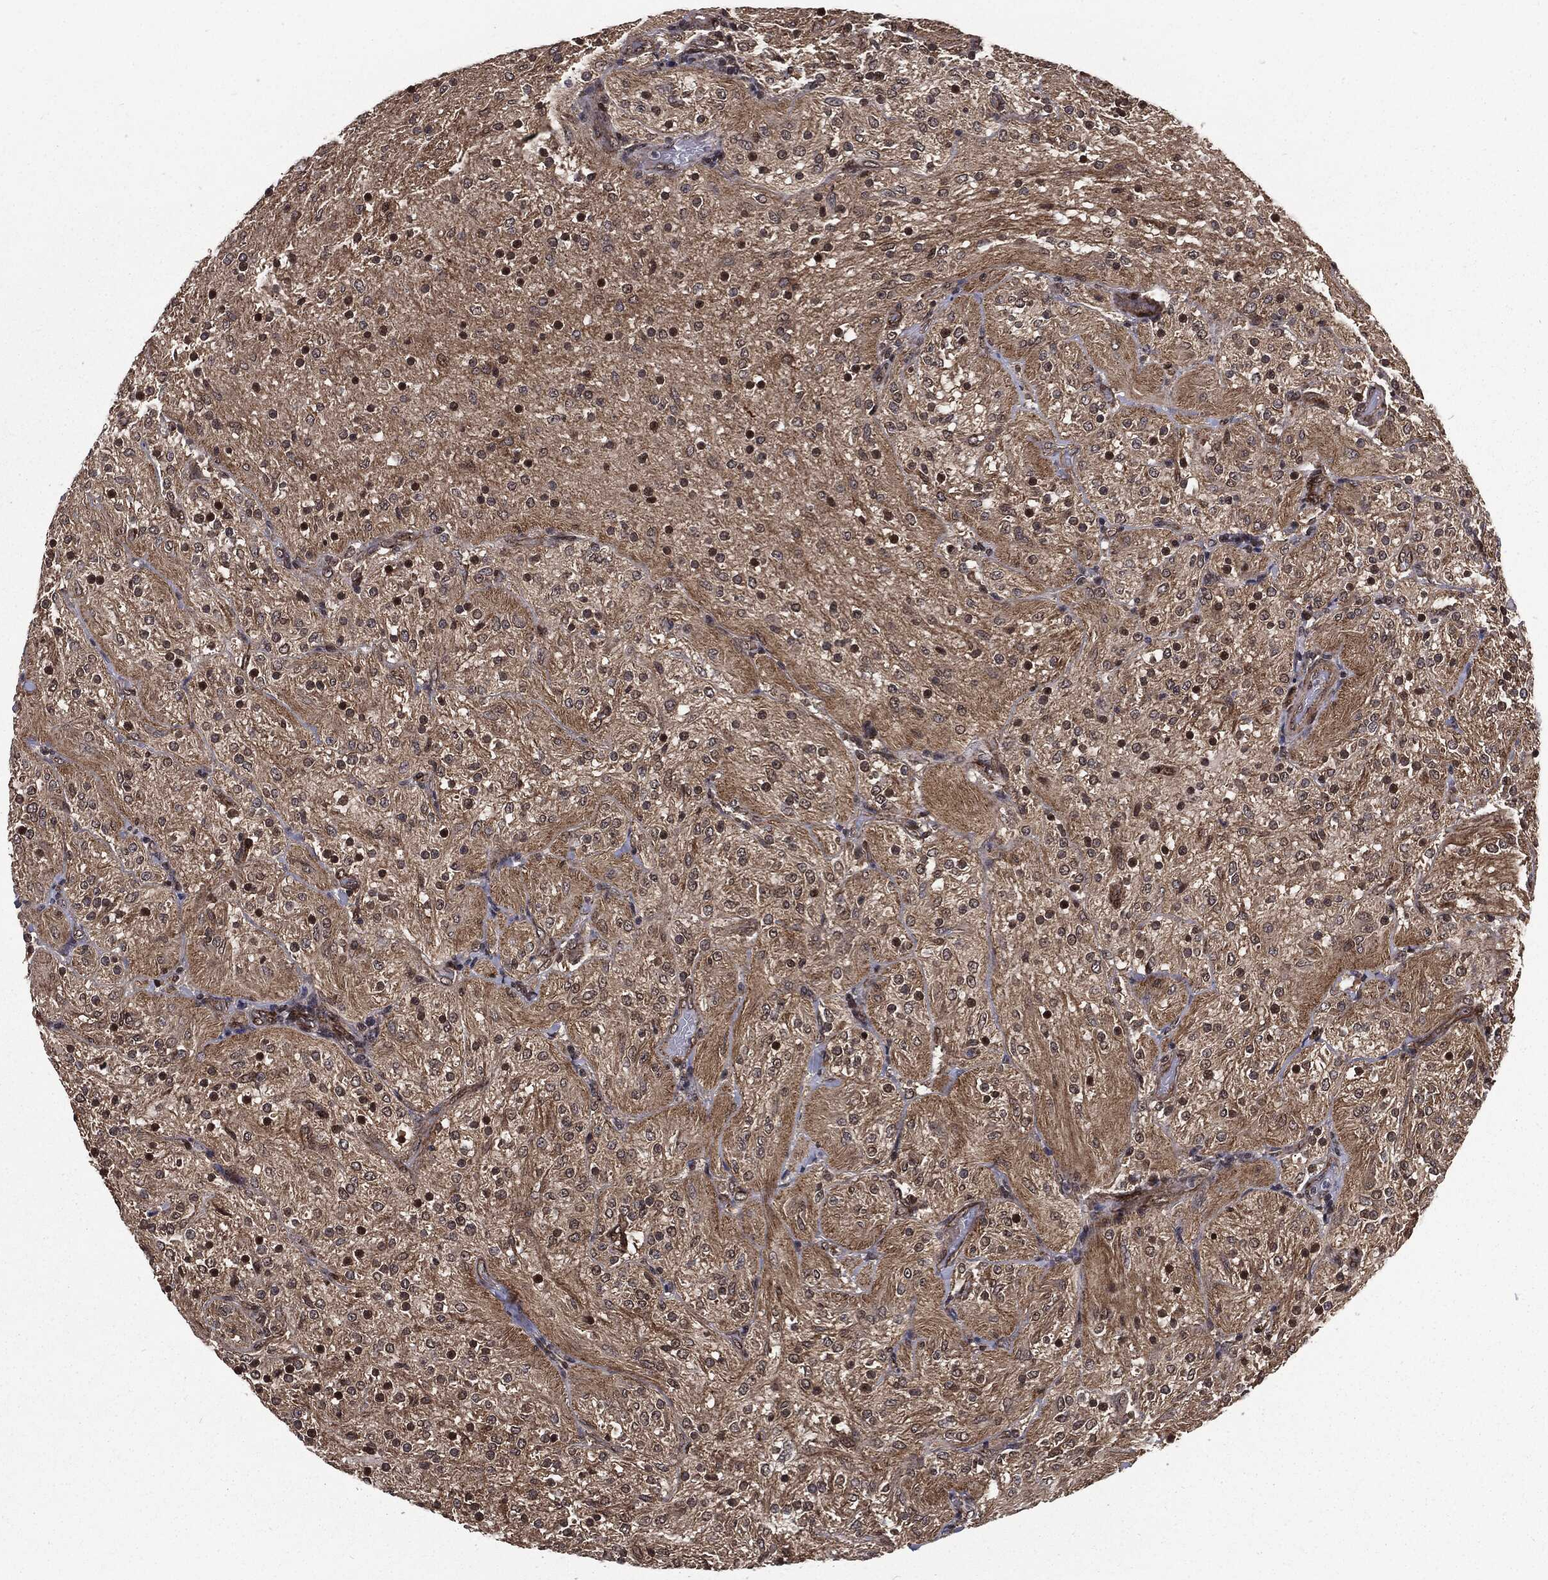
{"staining": {"intensity": "negative", "quantity": "none", "location": "none"}, "tissue": "glioma", "cell_type": "Tumor cells", "image_type": "cancer", "snomed": [{"axis": "morphology", "description": "Glioma, malignant, Low grade"}, {"axis": "topography", "description": "Brain"}], "caption": "Low-grade glioma (malignant) stained for a protein using IHC displays no positivity tumor cells.", "gene": "PTPA", "patient": {"sex": "male", "age": 3}}